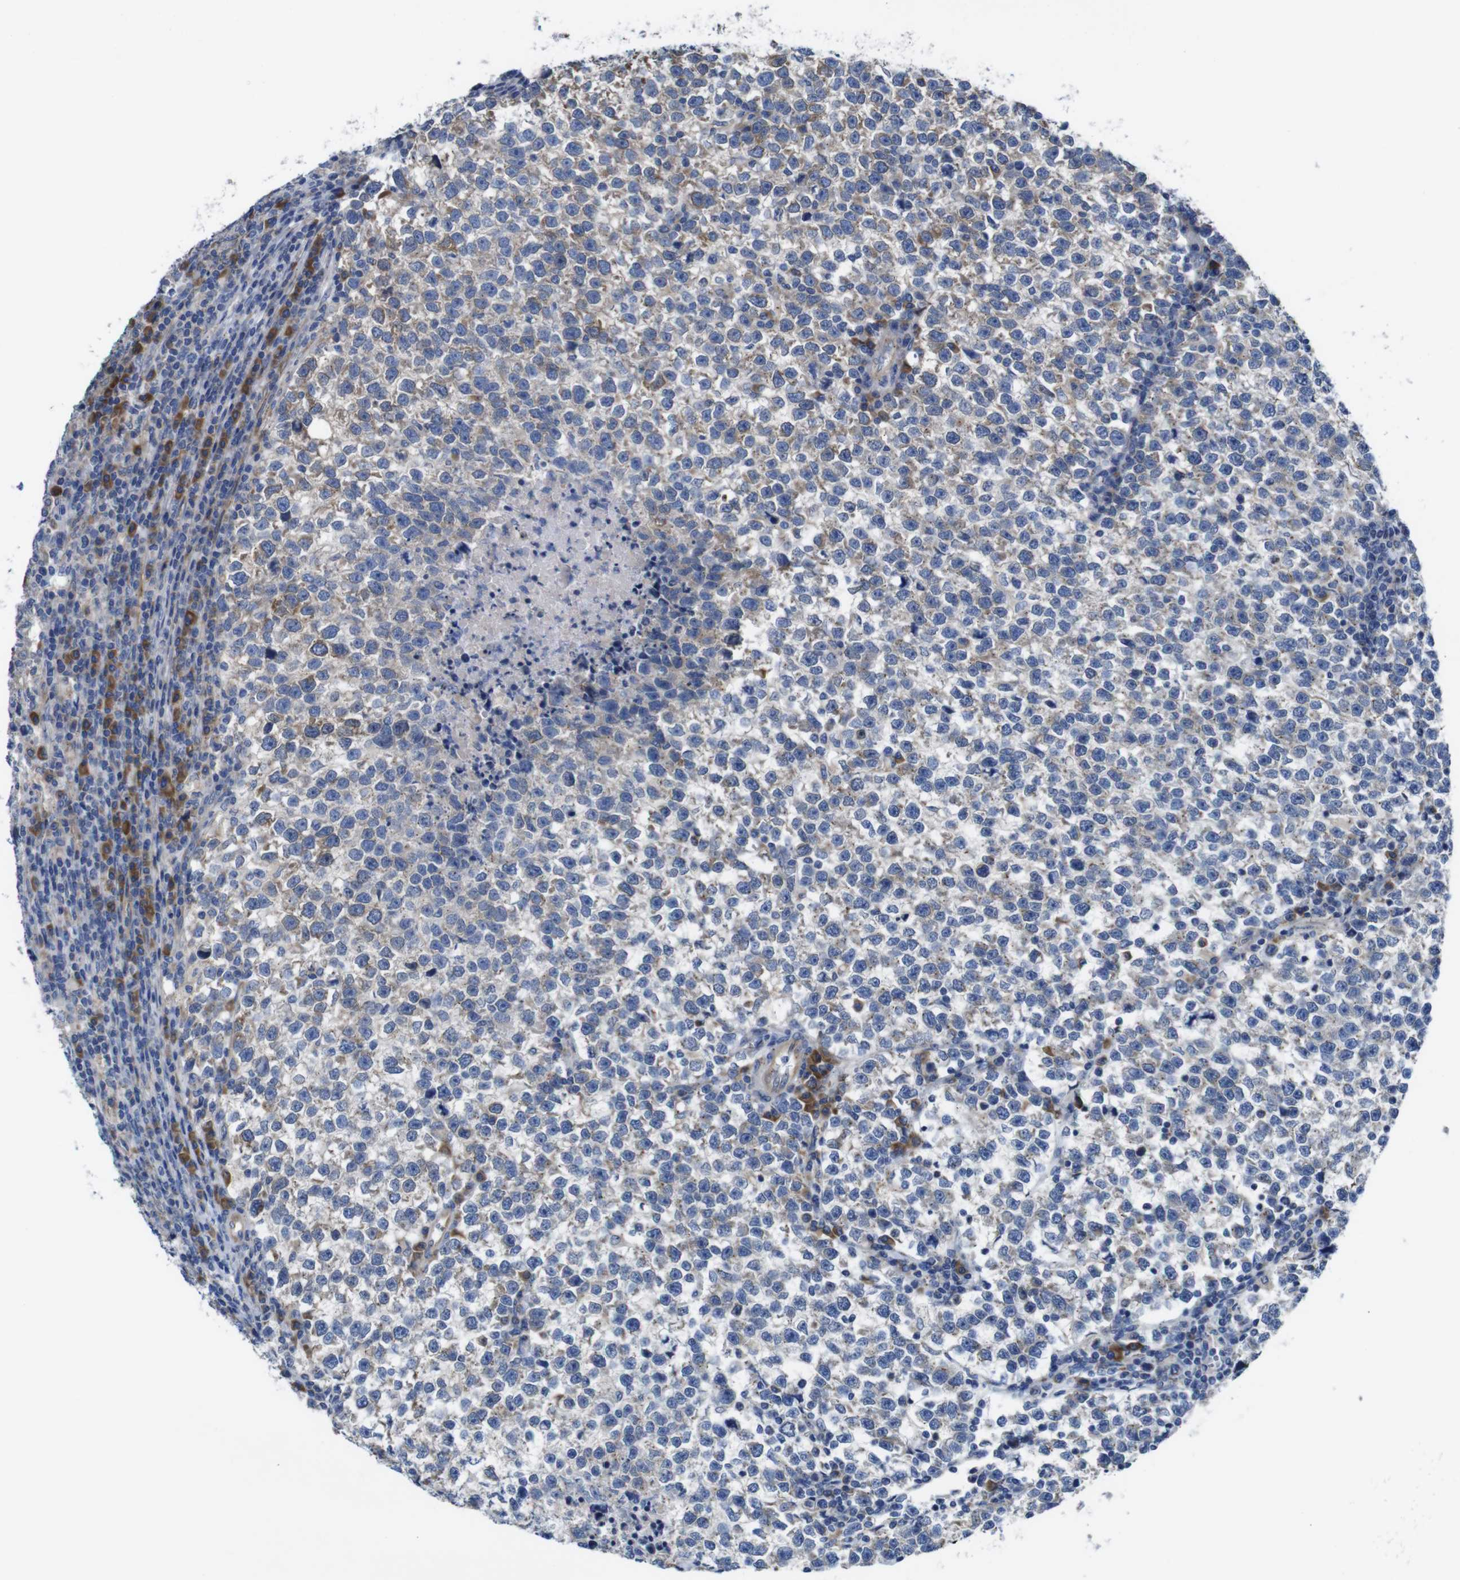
{"staining": {"intensity": "weak", "quantity": "25%-75%", "location": "cytoplasmic/membranous"}, "tissue": "testis cancer", "cell_type": "Tumor cells", "image_type": "cancer", "snomed": [{"axis": "morphology", "description": "Normal tissue, NOS"}, {"axis": "morphology", "description": "Seminoma, NOS"}, {"axis": "topography", "description": "Testis"}], "caption": "Testis cancer (seminoma) was stained to show a protein in brown. There is low levels of weak cytoplasmic/membranous staining in about 25%-75% of tumor cells. (brown staining indicates protein expression, while blue staining denotes nuclei).", "gene": "DDRGK1", "patient": {"sex": "male", "age": 43}}